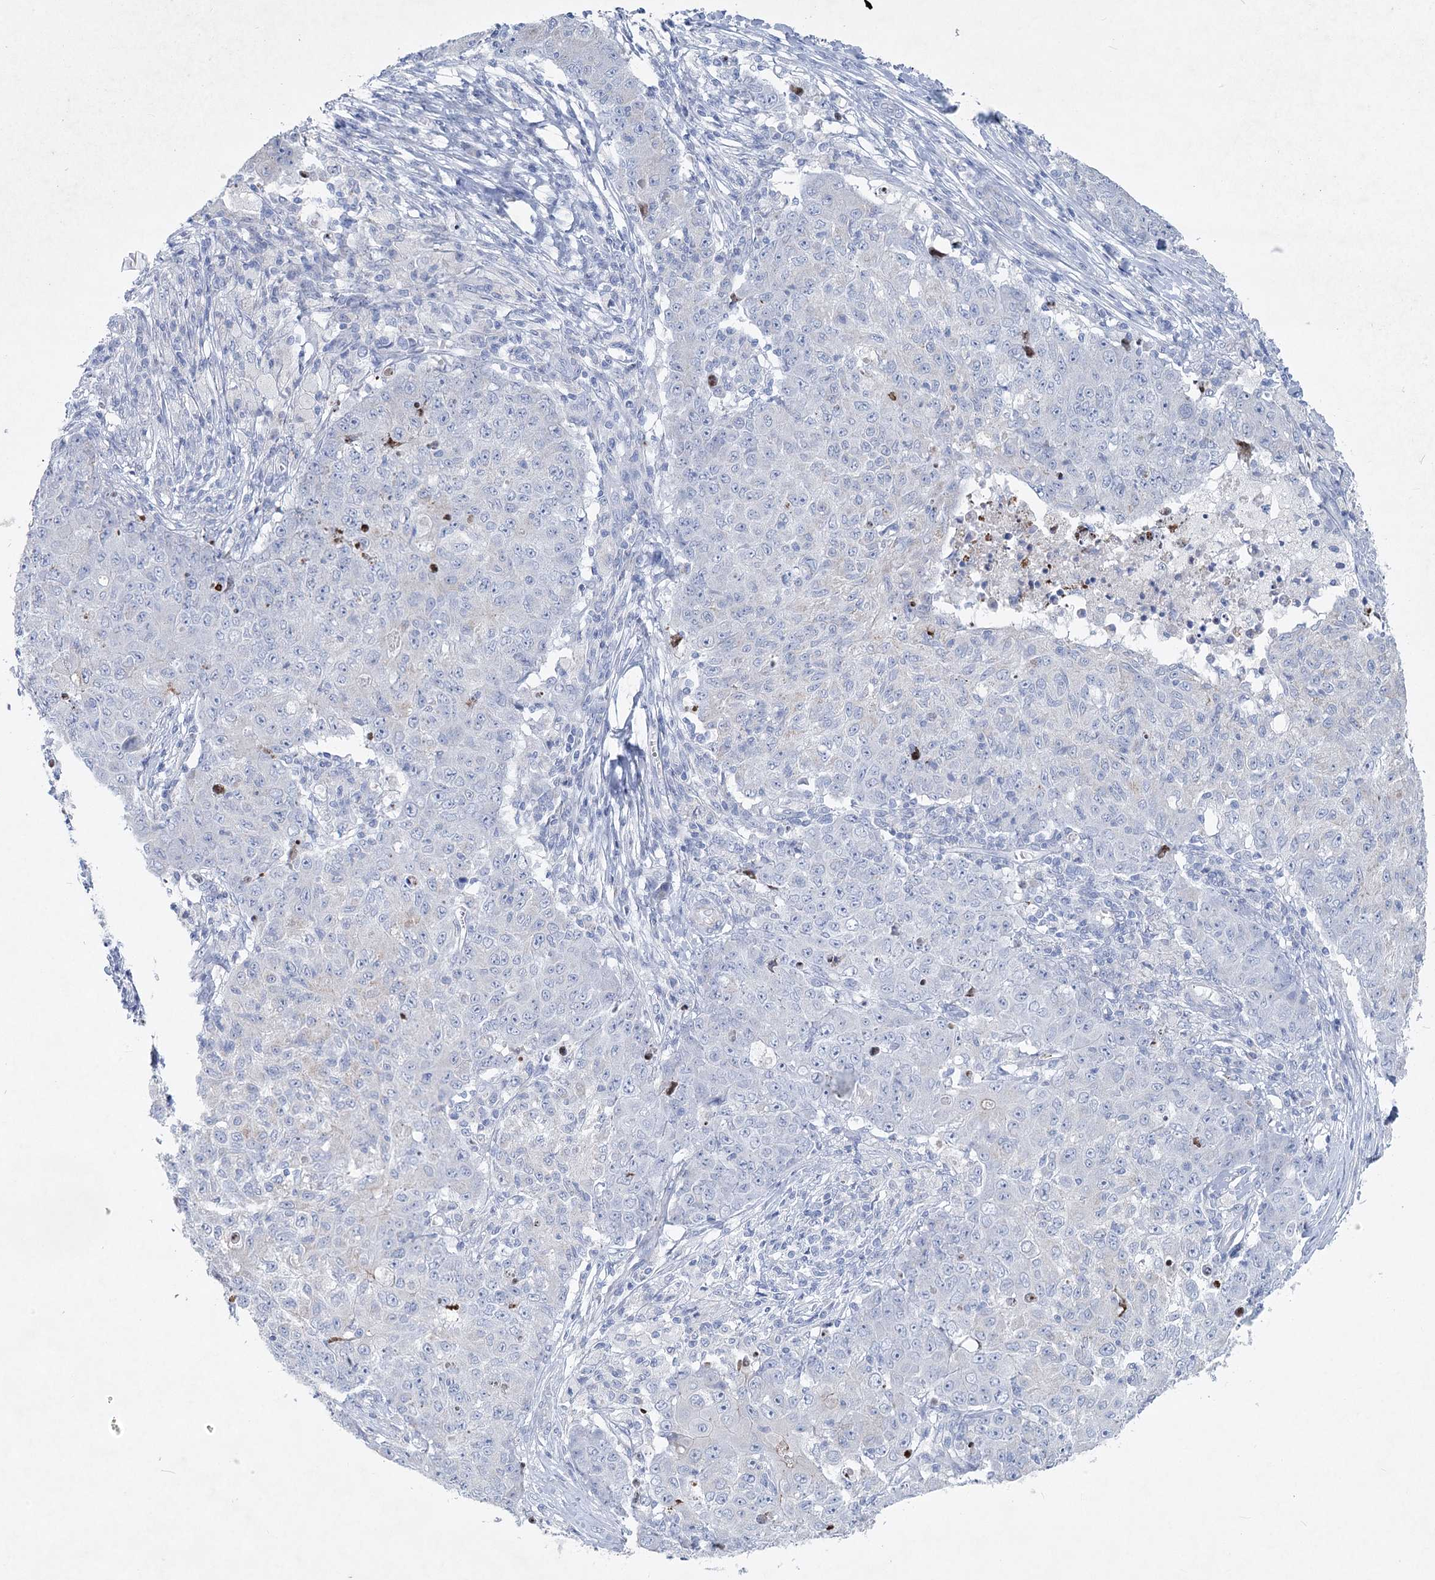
{"staining": {"intensity": "negative", "quantity": "none", "location": "none"}, "tissue": "ovarian cancer", "cell_type": "Tumor cells", "image_type": "cancer", "snomed": [{"axis": "morphology", "description": "Carcinoma, endometroid"}, {"axis": "topography", "description": "Ovary"}], "caption": "Tumor cells are negative for brown protein staining in ovarian endometroid carcinoma.", "gene": "WDR74", "patient": {"sex": "female", "age": 42}}